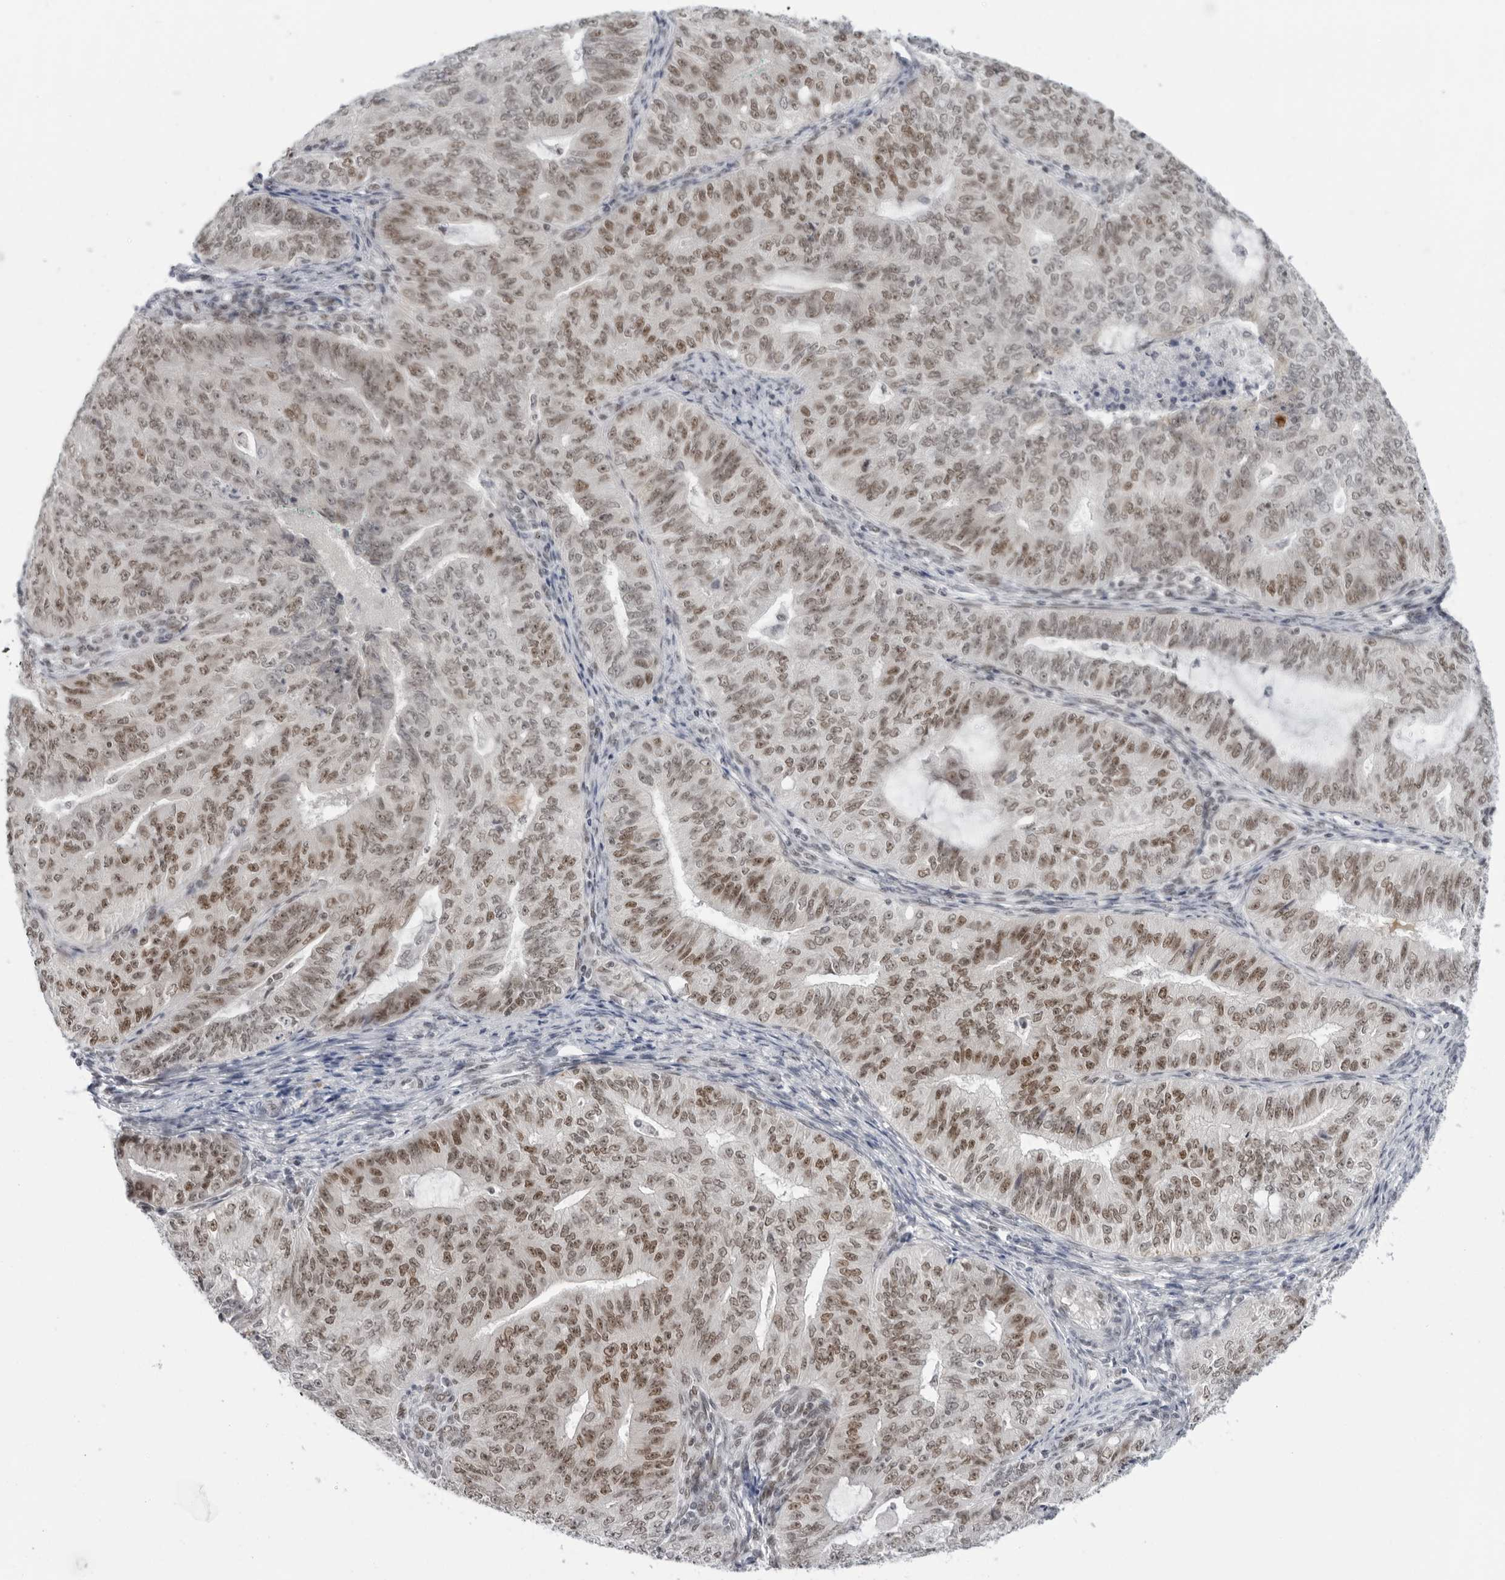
{"staining": {"intensity": "moderate", "quantity": ">75%", "location": "nuclear"}, "tissue": "endometrial cancer", "cell_type": "Tumor cells", "image_type": "cancer", "snomed": [{"axis": "morphology", "description": "Adenocarcinoma, NOS"}, {"axis": "topography", "description": "Endometrium"}], "caption": "A brown stain highlights moderate nuclear expression of a protein in human endometrial cancer (adenocarcinoma) tumor cells. (brown staining indicates protein expression, while blue staining denotes nuclei).", "gene": "FOXK2", "patient": {"sex": "female", "age": 32}}